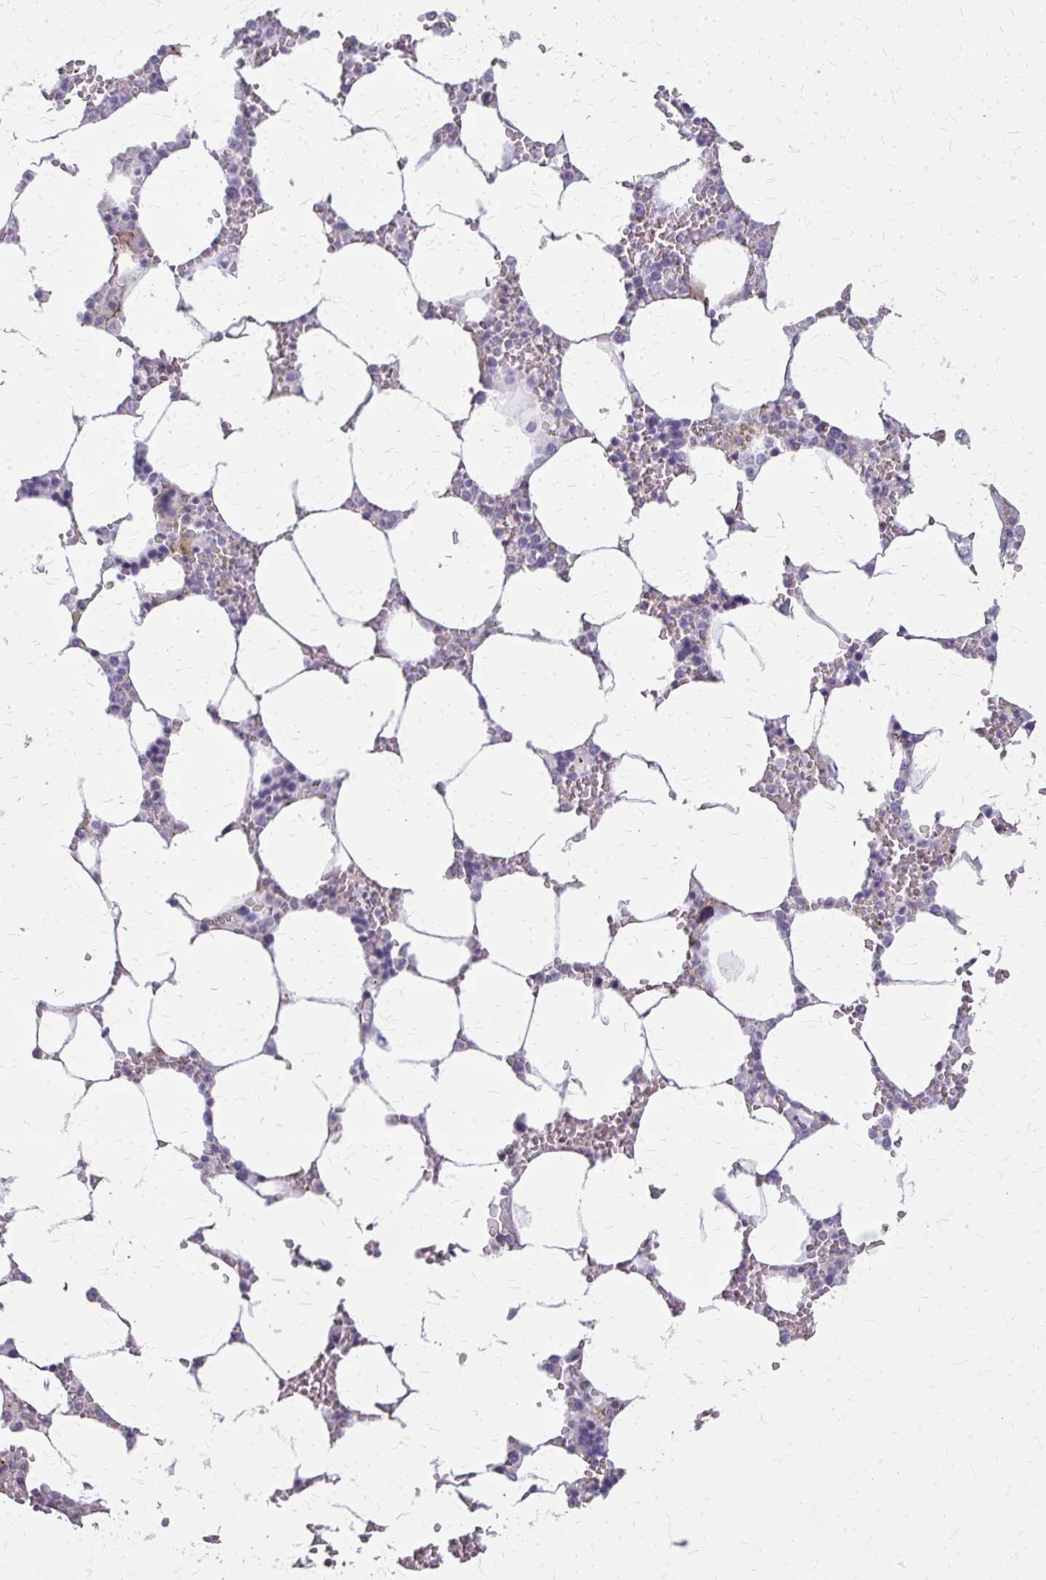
{"staining": {"intensity": "negative", "quantity": "none", "location": "none"}, "tissue": "bone marrow", "cell_type": "Hematopoietic cells", "image_type": "normal", "snomed": [{"axis": "morphology", "description": "Normal tissue, NOS"}, {"axis": "topography", "description": "Bone marrow"}], "caption": "DAB immunohistochemical staining of benign bone marrow displays no significant positivity in hematopoietic cells. Brightfield microscopy of immunohistochemistry (IHC) stained with DAB (3,3'-diaminobenzidine) (brown) and hematoxylin (blue), captured at high magnification.", "gene": "TENM4", "patient": {"sex": "male", "age": 64}}